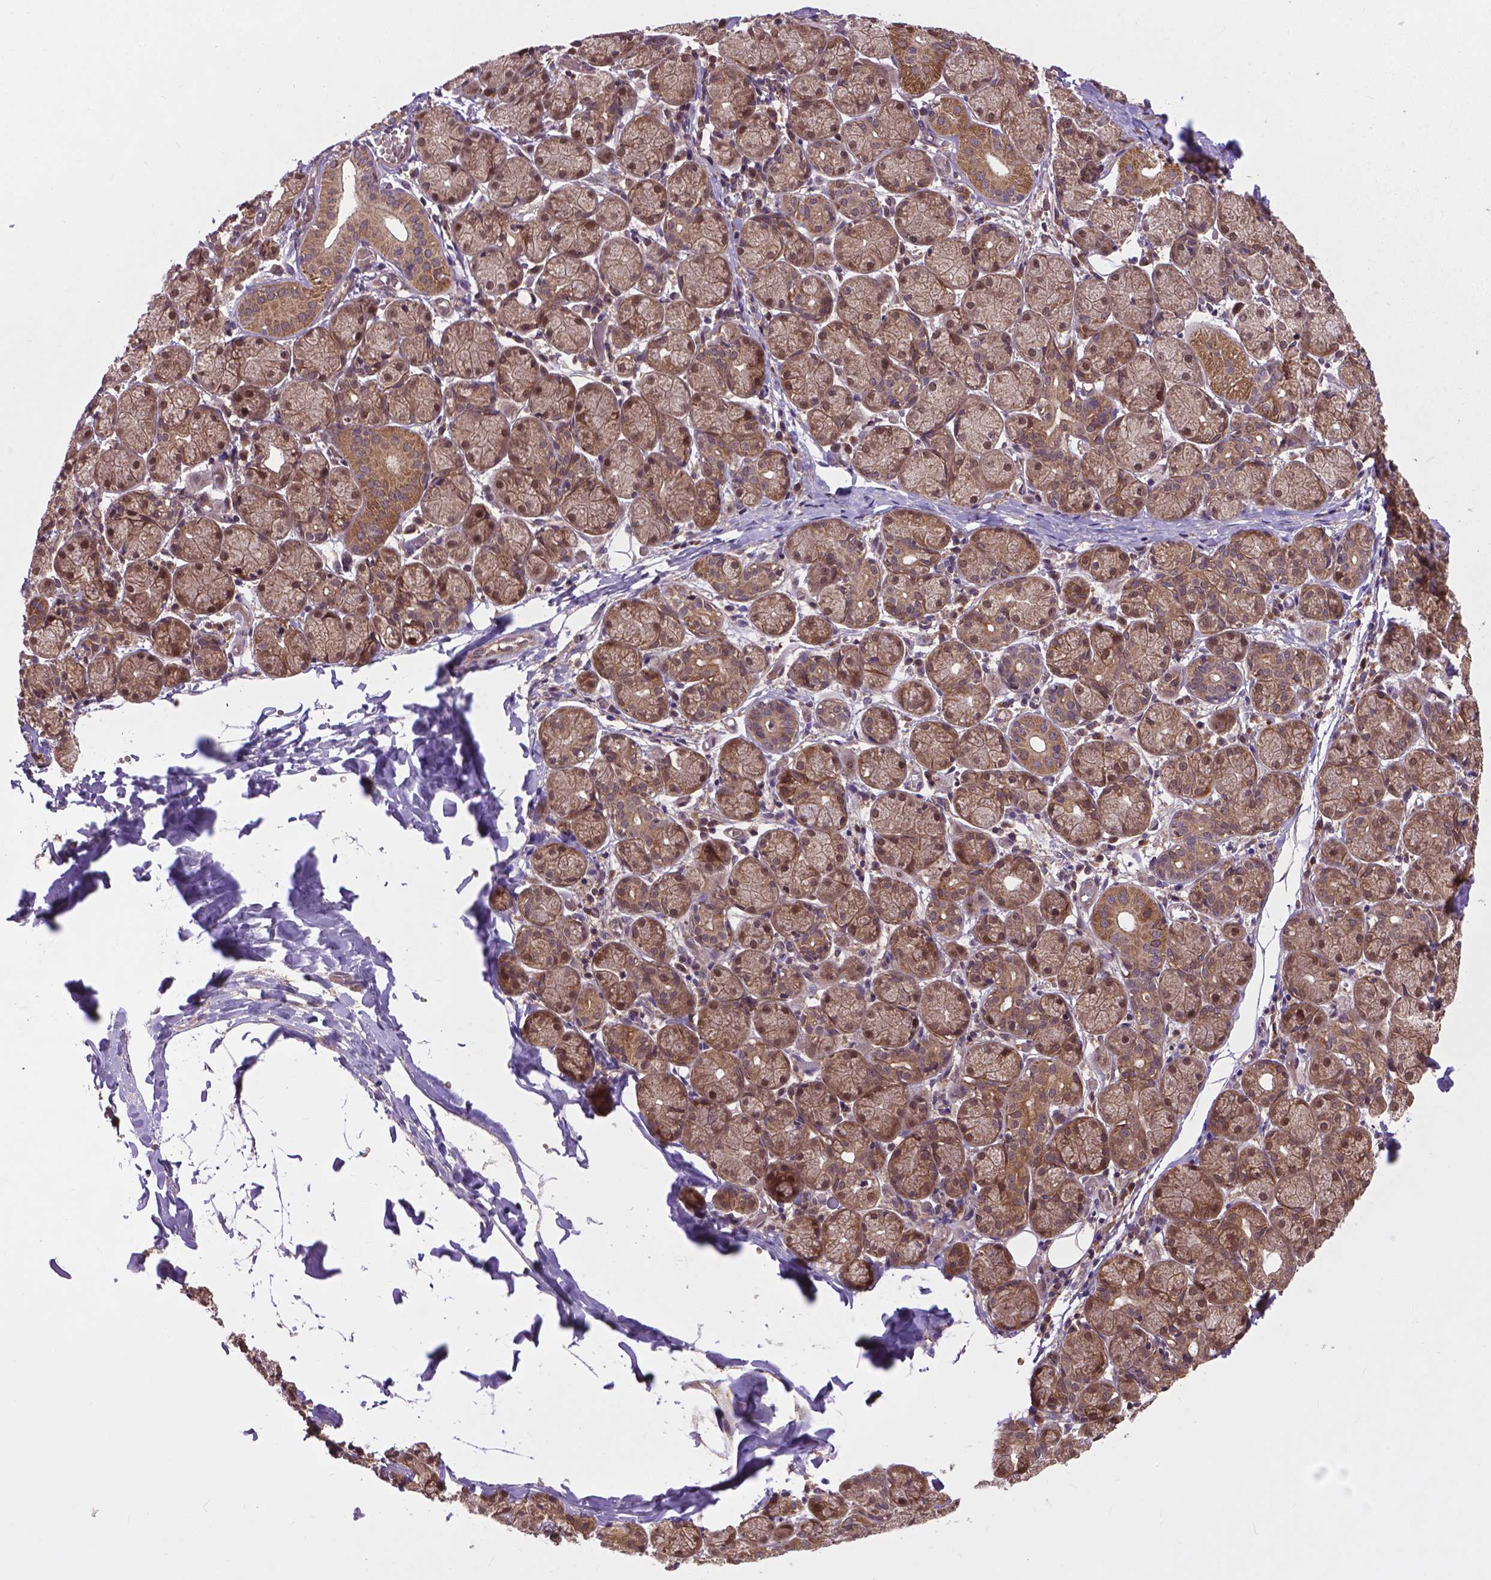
{"staining": {"intensity": "moderate", "quantity": ">75%", "location": "cytoplasmic/membranous,nuclear"}, "tissue": "salivary gland", "cell_type": "Glandular cells", "image_type": "normal", "snomed": [{"axis": "morphology", "description": "Normal tissue, NOS"}, {"axis": "topography", "description": "Salivary gland"}, {"axis": "topography", "description": "Peripheral nerve tissue"}], "caption": "Immunohistochemical staining of normal human salivary gland demonstrates >75% levels of moderate cytoplasmic/membranous,nuclear protein positivity in about >75% of glandular cells.", "gene": "ZNF616", "patient": {"sex": "female", "age": 24}}